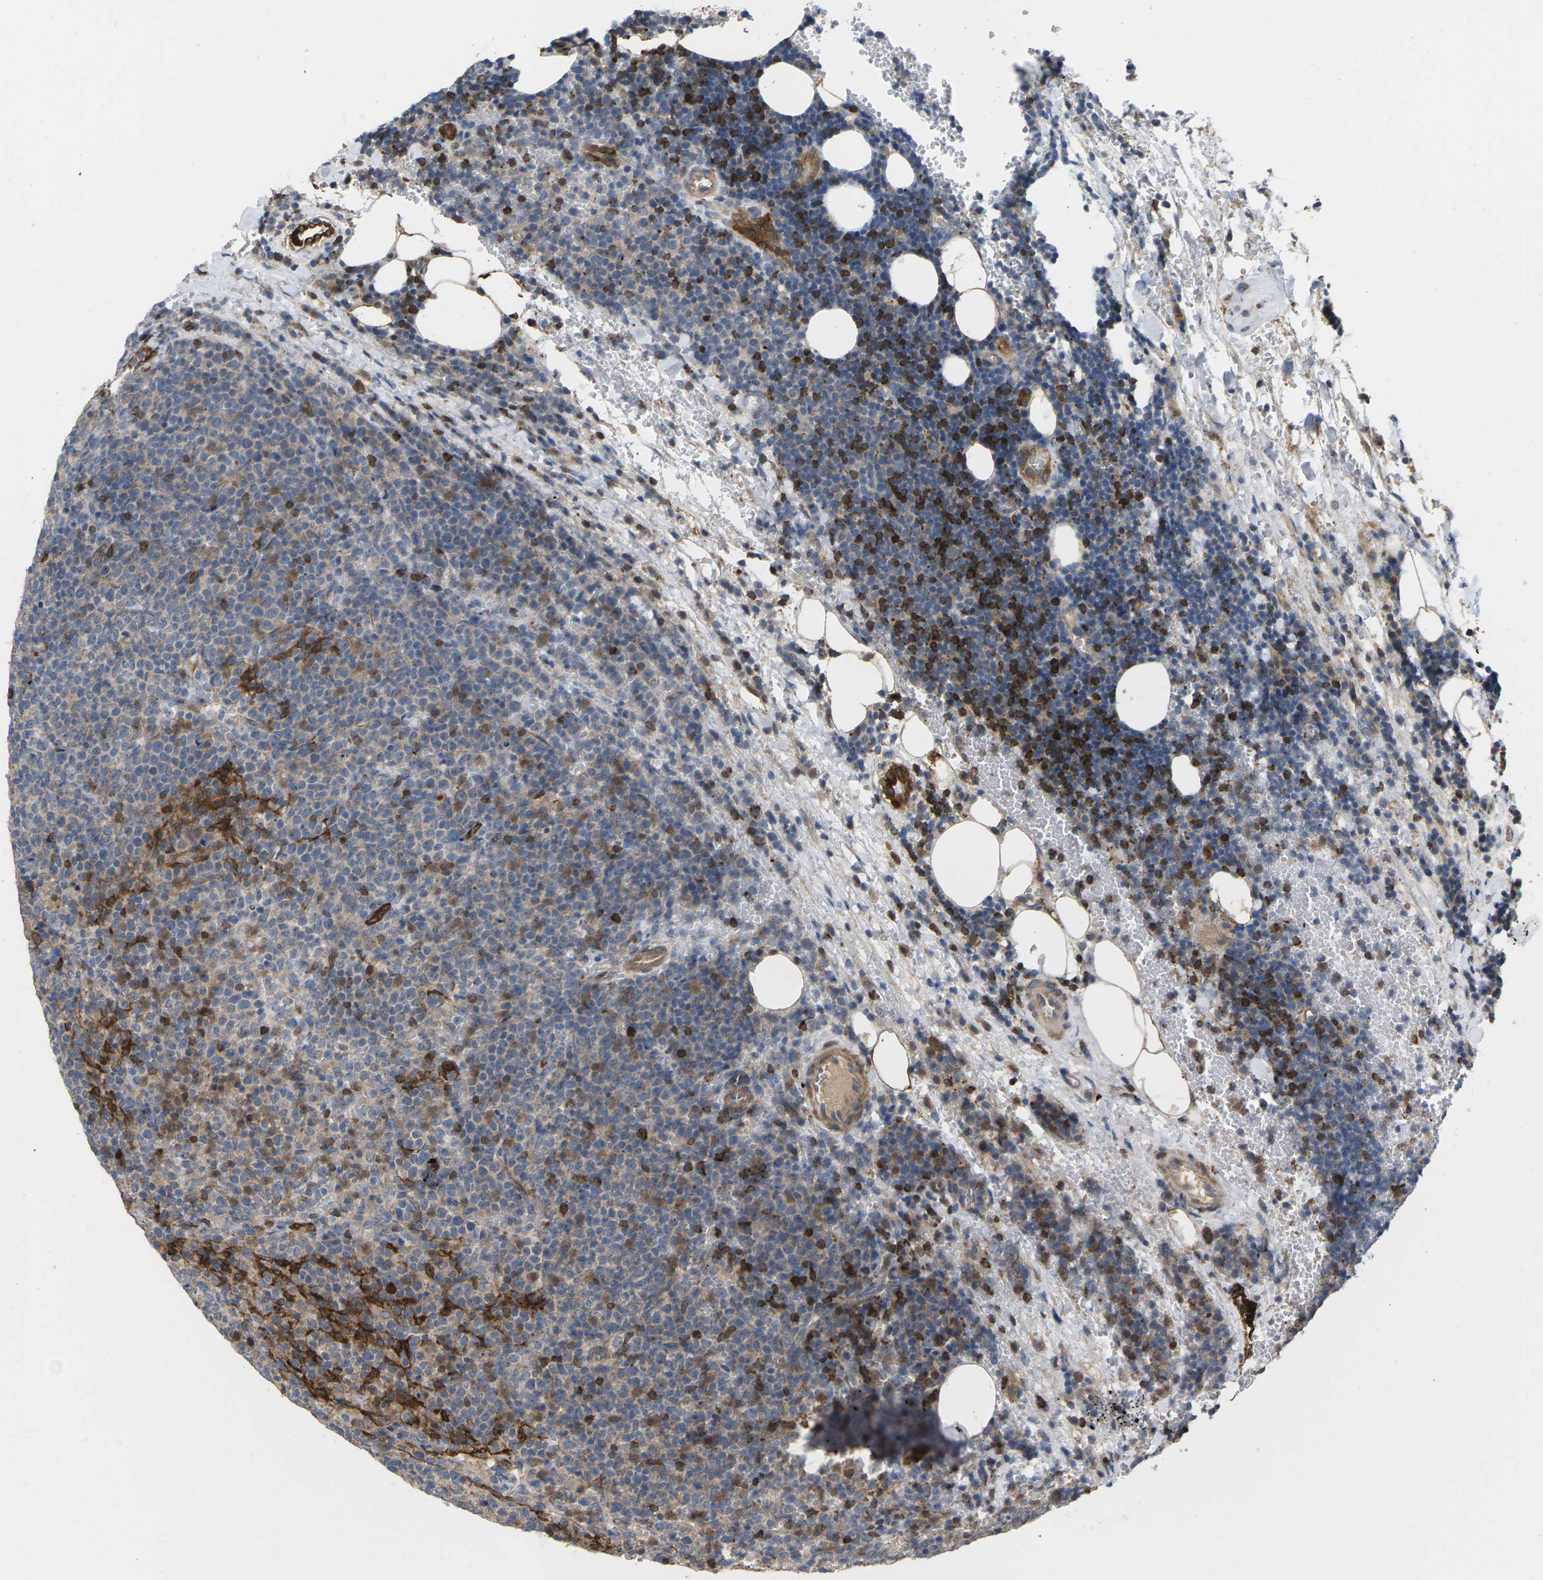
{"staining": {"intensity": "strong", "quantity": "<25%", "location": "cytoplasmic/membranous"}, "tissue": "lymphoma", "cell_type": "Tumor cells", "image_type": "cancer", "snomed": [{"axis": "morphology", "description": "Malignant lymphoma, non-Hodgkin's type, High grade"}, {"axis": "topography", "description": "Lymph node"}], "caption": "A photomicrograph showing strong cytoplasmic/membranous positivity in about <25% of tumor cells in lymphoma, as visualized by brown immunohistochemical staining.", "gene": "TIAM1", "patient": {"sex": "male", "age": 61}}